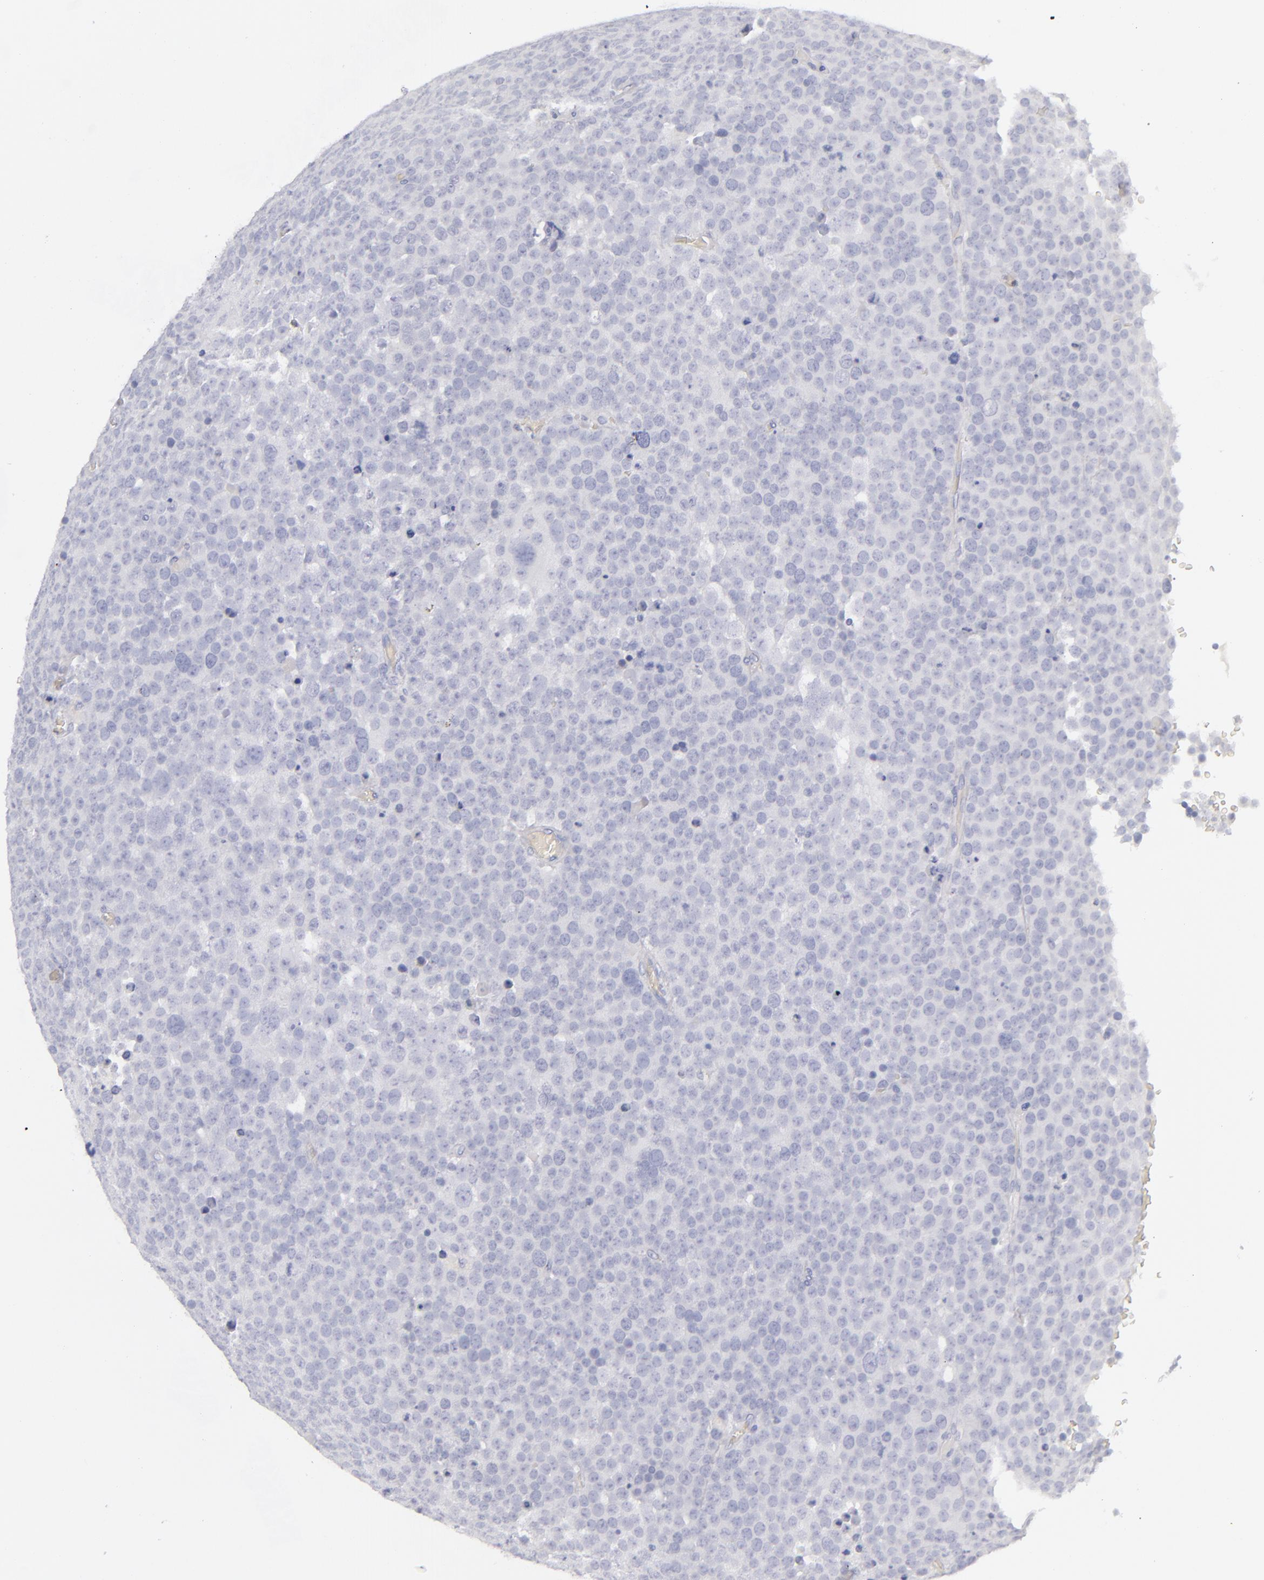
{"staining": {"intensity": "negative", "quantity": "none", "location": "none"}, "tissue": "testis cancer", "cell_type": "Tumor cells", "image_type": "cancer", "snomed": [{"axis": "morphology", "description": "Seminoma, NOS"}, {"axis": "topography", "description": "Testis"}], "caption": "Tumor cells show no significant positivity in testis seminoma.", "gene": "ANPEP", "patient": {"sex": "male", "age": 71}}